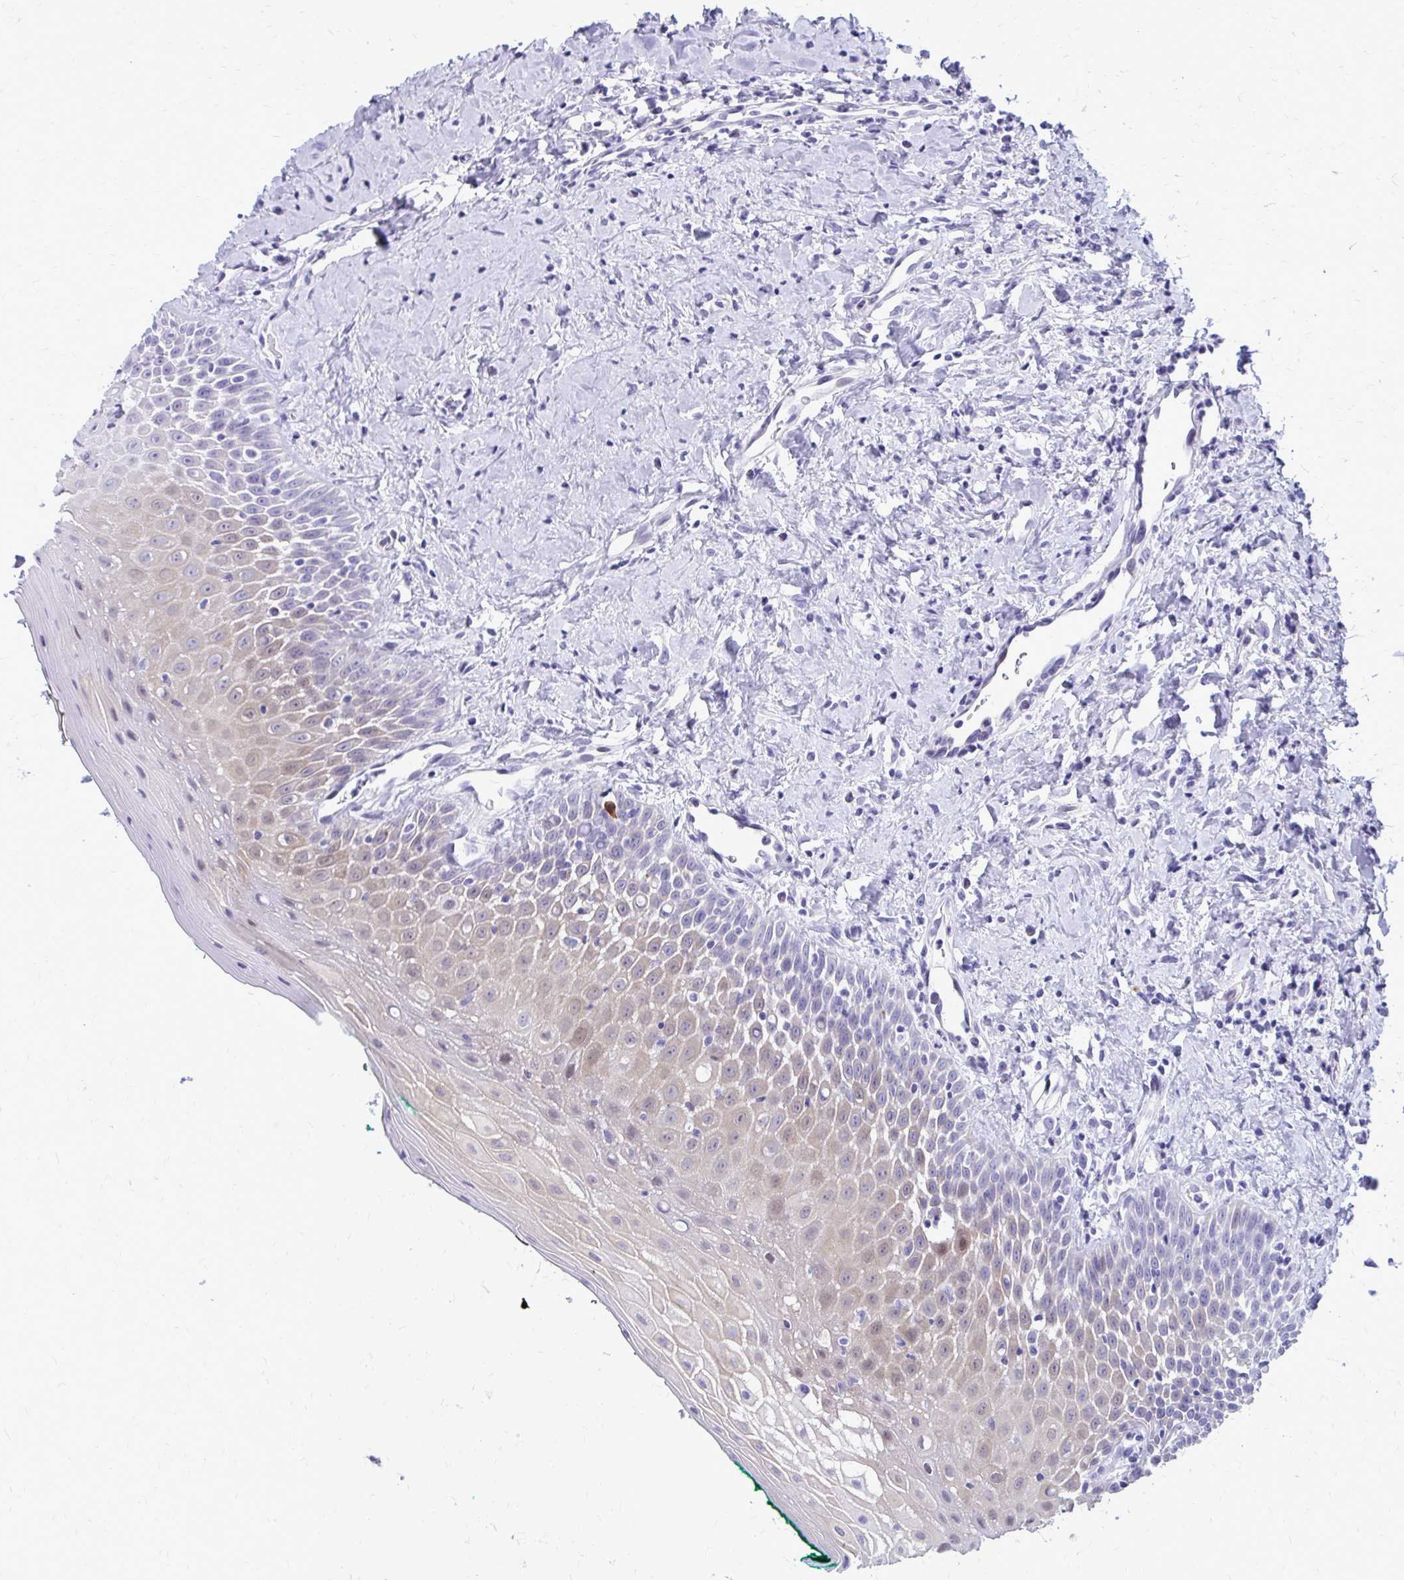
{"staining": {"intensity": "moderate", "quantity": "25%-75%", "location": "cytoplasmic/membranous,nuclear"}, "tissue": "oral mucosa", "cell_type": "Squamous epithelial cells", "image_type": "normal", "snomed": [{"axis": "morphology", "description": "Normal tissue, NOS"}, {"axis": "topography", "description": "Oral tissue"}], "caption": "DAB immunohistochemical staining of normal oral mucosa reveals moderate cytoplasmic/membranous,nuclear protein staining in approximately 25%-75% of squamous epithelial cells.", "gene": "LCN15", "patient": {"sex": "female", "age": 70}}